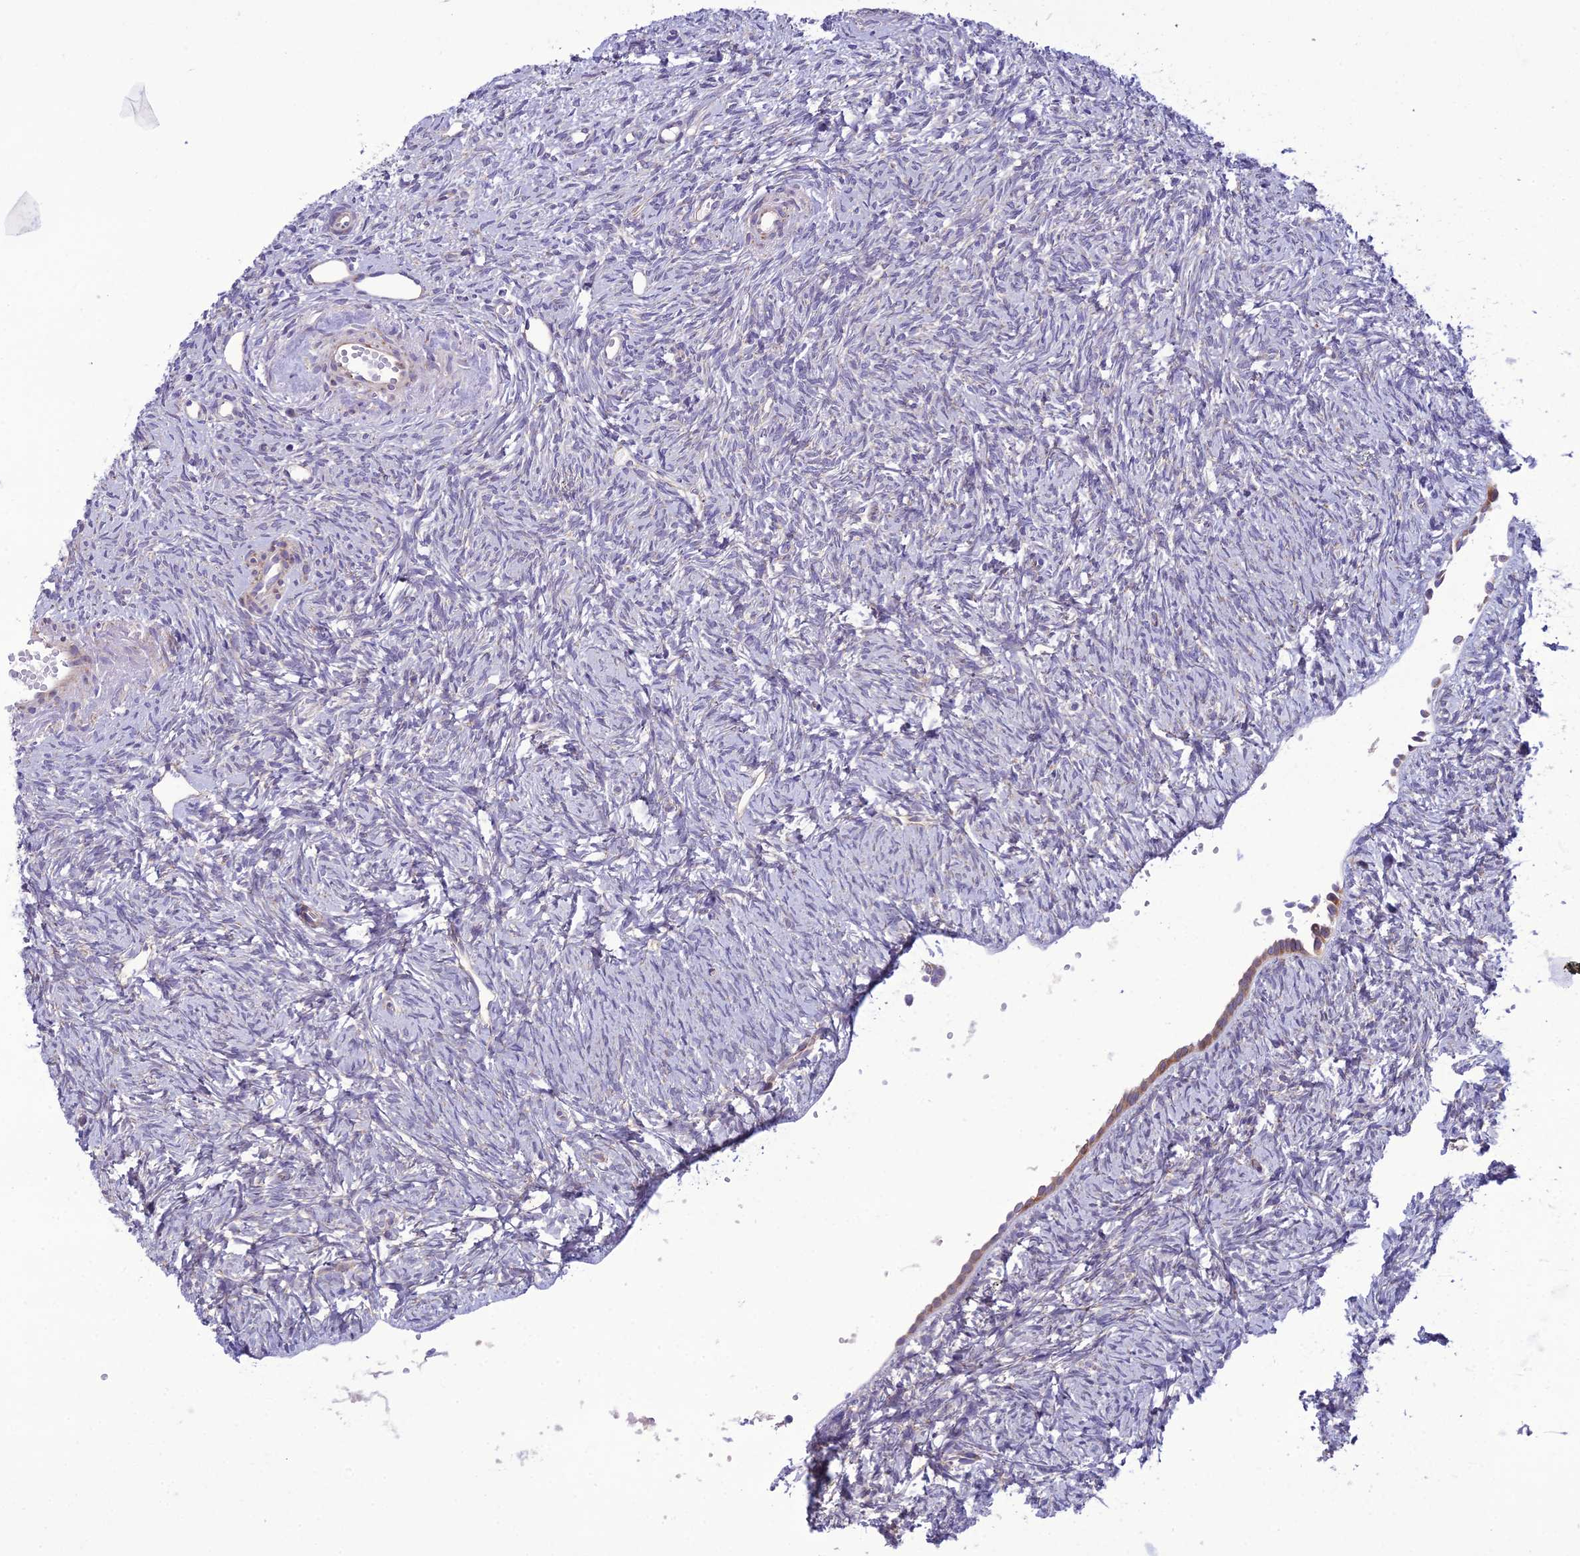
{"staining": {"intensity": "negative", "quantity": "none", "location": "none"}, "tissue": "ovary", "cell_type": "Ovarian stroma cells", "image_type": "normal", "snomed": [{"axis": "morphology", "description": "Normal tissue, NOS"}, {"axis": "topography", "description": "Ovary"}], "caption": "Photomicrograph shows no protein staining in ovarian stroma cells of benign ovary.", "gene": "NODAL", "patient": {"sex": "female", "age": 51}}